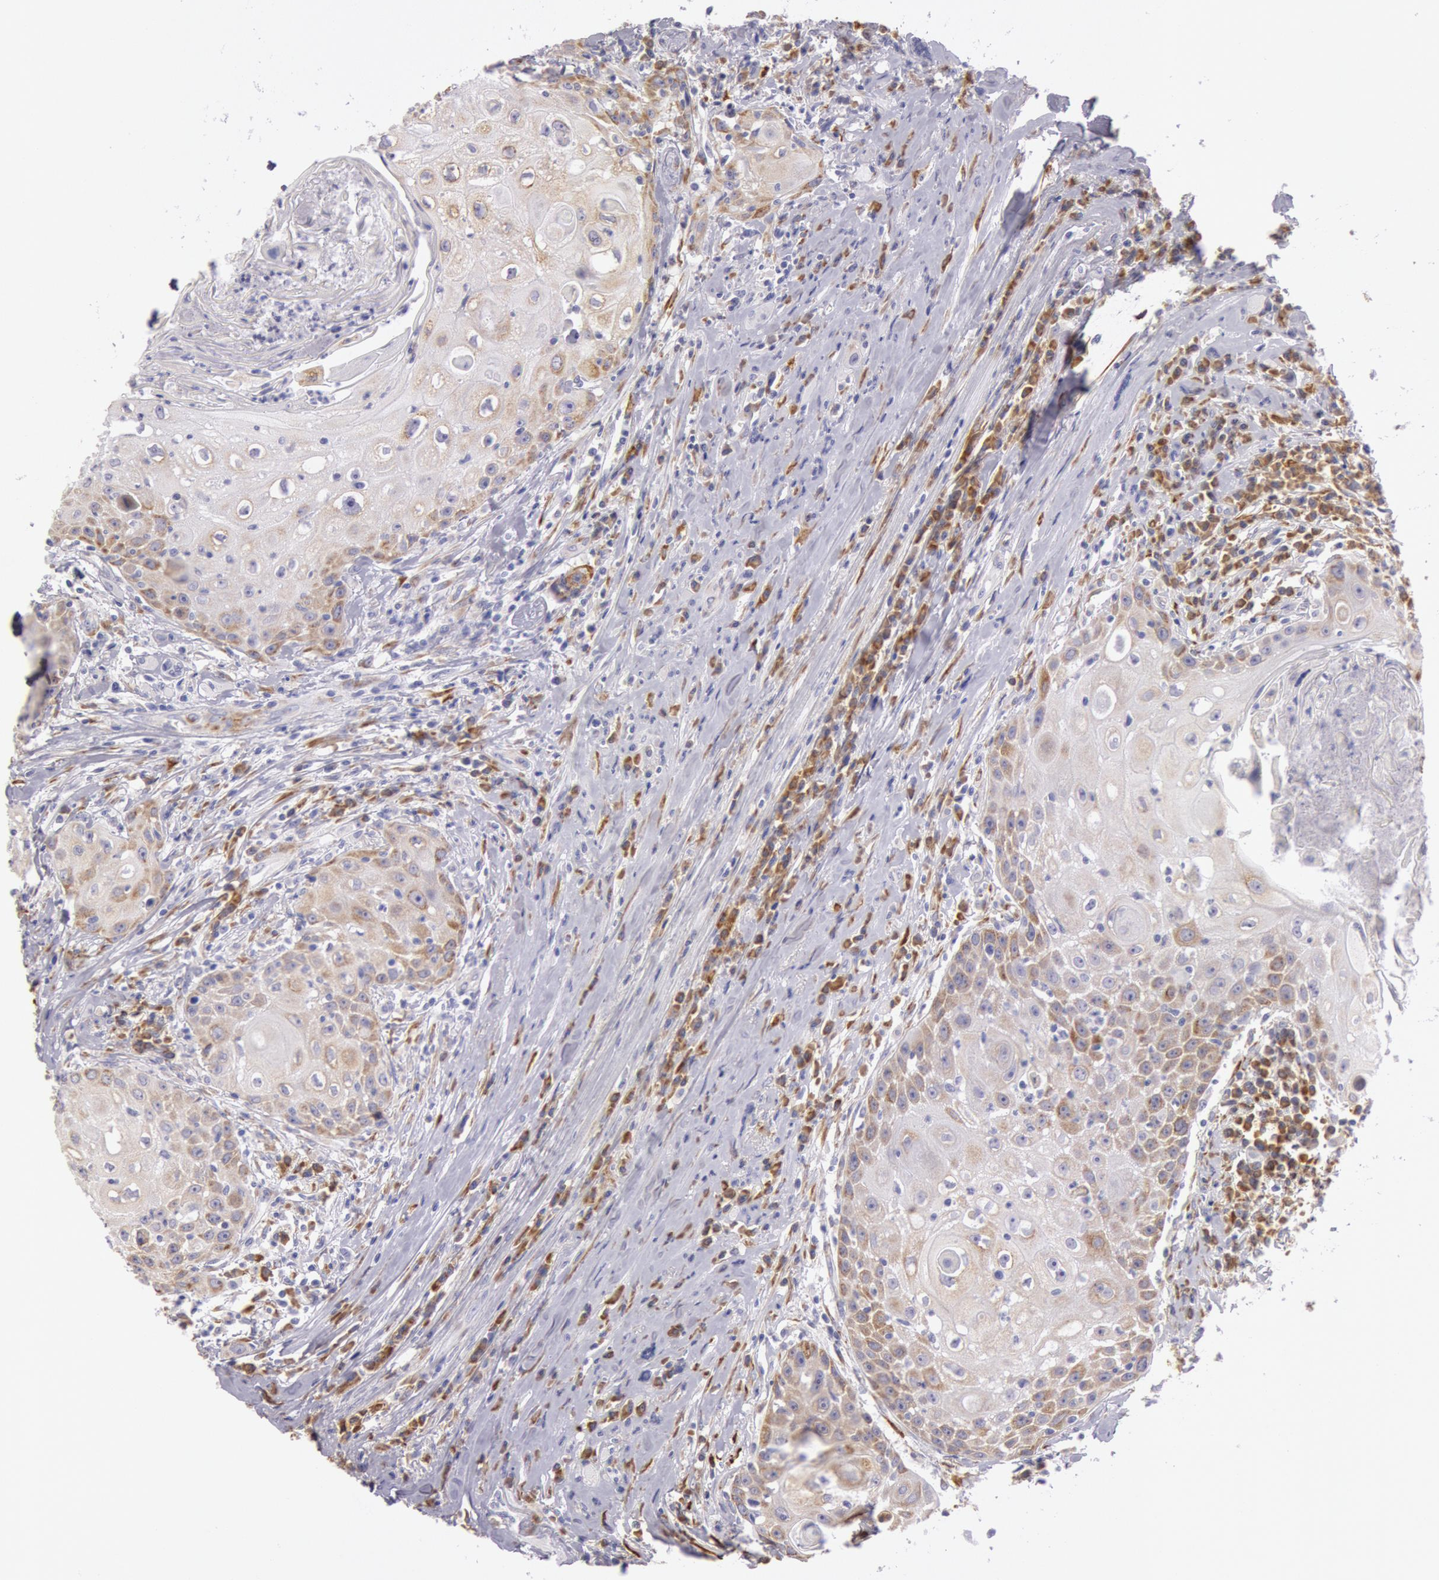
{"staining": {"intensity": "weak", "quantity": "25%-75%", "location": "cytoplasmic/membranous"}, "tissue": "head and neck cancer", "cell_type": "Tumor cells", "image_type": "cancer", "snomed": [{"axis": "morphology", "description": "Squamous cell carcinoma, NOS"}, {"axis": "topography", "description": "Oral tissue"}, {"axis": "topography", "description": "Head-Neck"}], "caption": "High-magnification brightfield microscopy of head and neck cancer stained with DAB (brown) and counterstained with hematoxylin (blue). tumor cells exhibit weak cytoplasmic/membranous expression is seen in about25%-75% of cells. (DAB (3,3'-diaminobenzidine) IHC with brightfield microscopy, high magnification).", "gene": "CIDEB", "patient": {"sex": "female", "age": 82}}